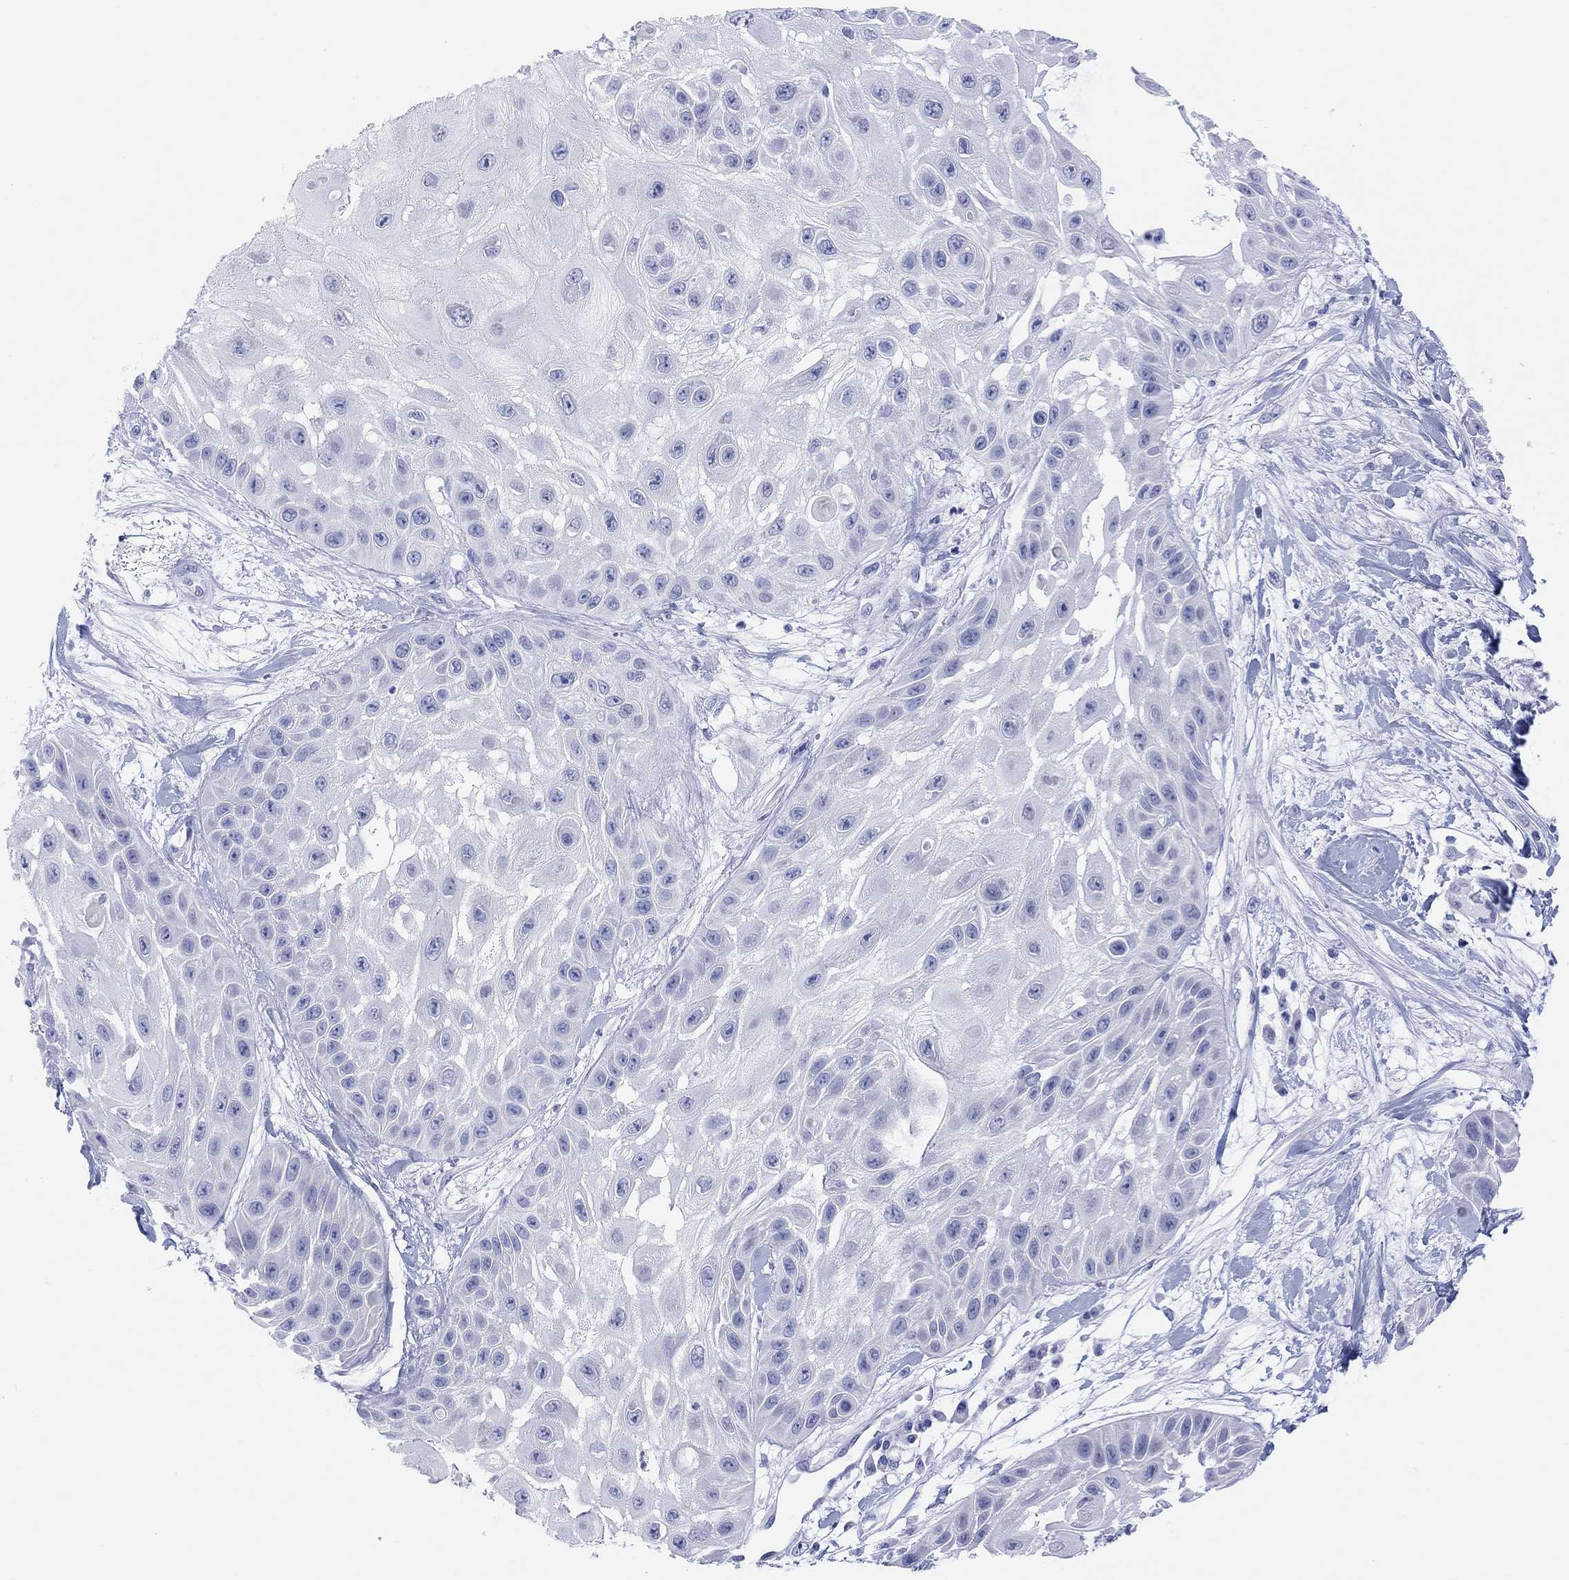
{"staining": {"intensity": "negative", "quantity": "none", "location": "none"}, "tissue": "skin cancer", "cell_type": "Tumor cells", "image_type": "cancer", "snomed": [{"axis": "morphology", "description": "Normal tissue, NOS"}, {"axis": "morphology", "description": "Squamous cell carcinoma, NOS"}, {"axis": "topography", "description": "Skin"}], "caption": "Tumor cells are negative for protein expression in human skin squamous cell carcinoma.", "gene": "XIRP2", "patient": {"sex": "male", "age": 79}}